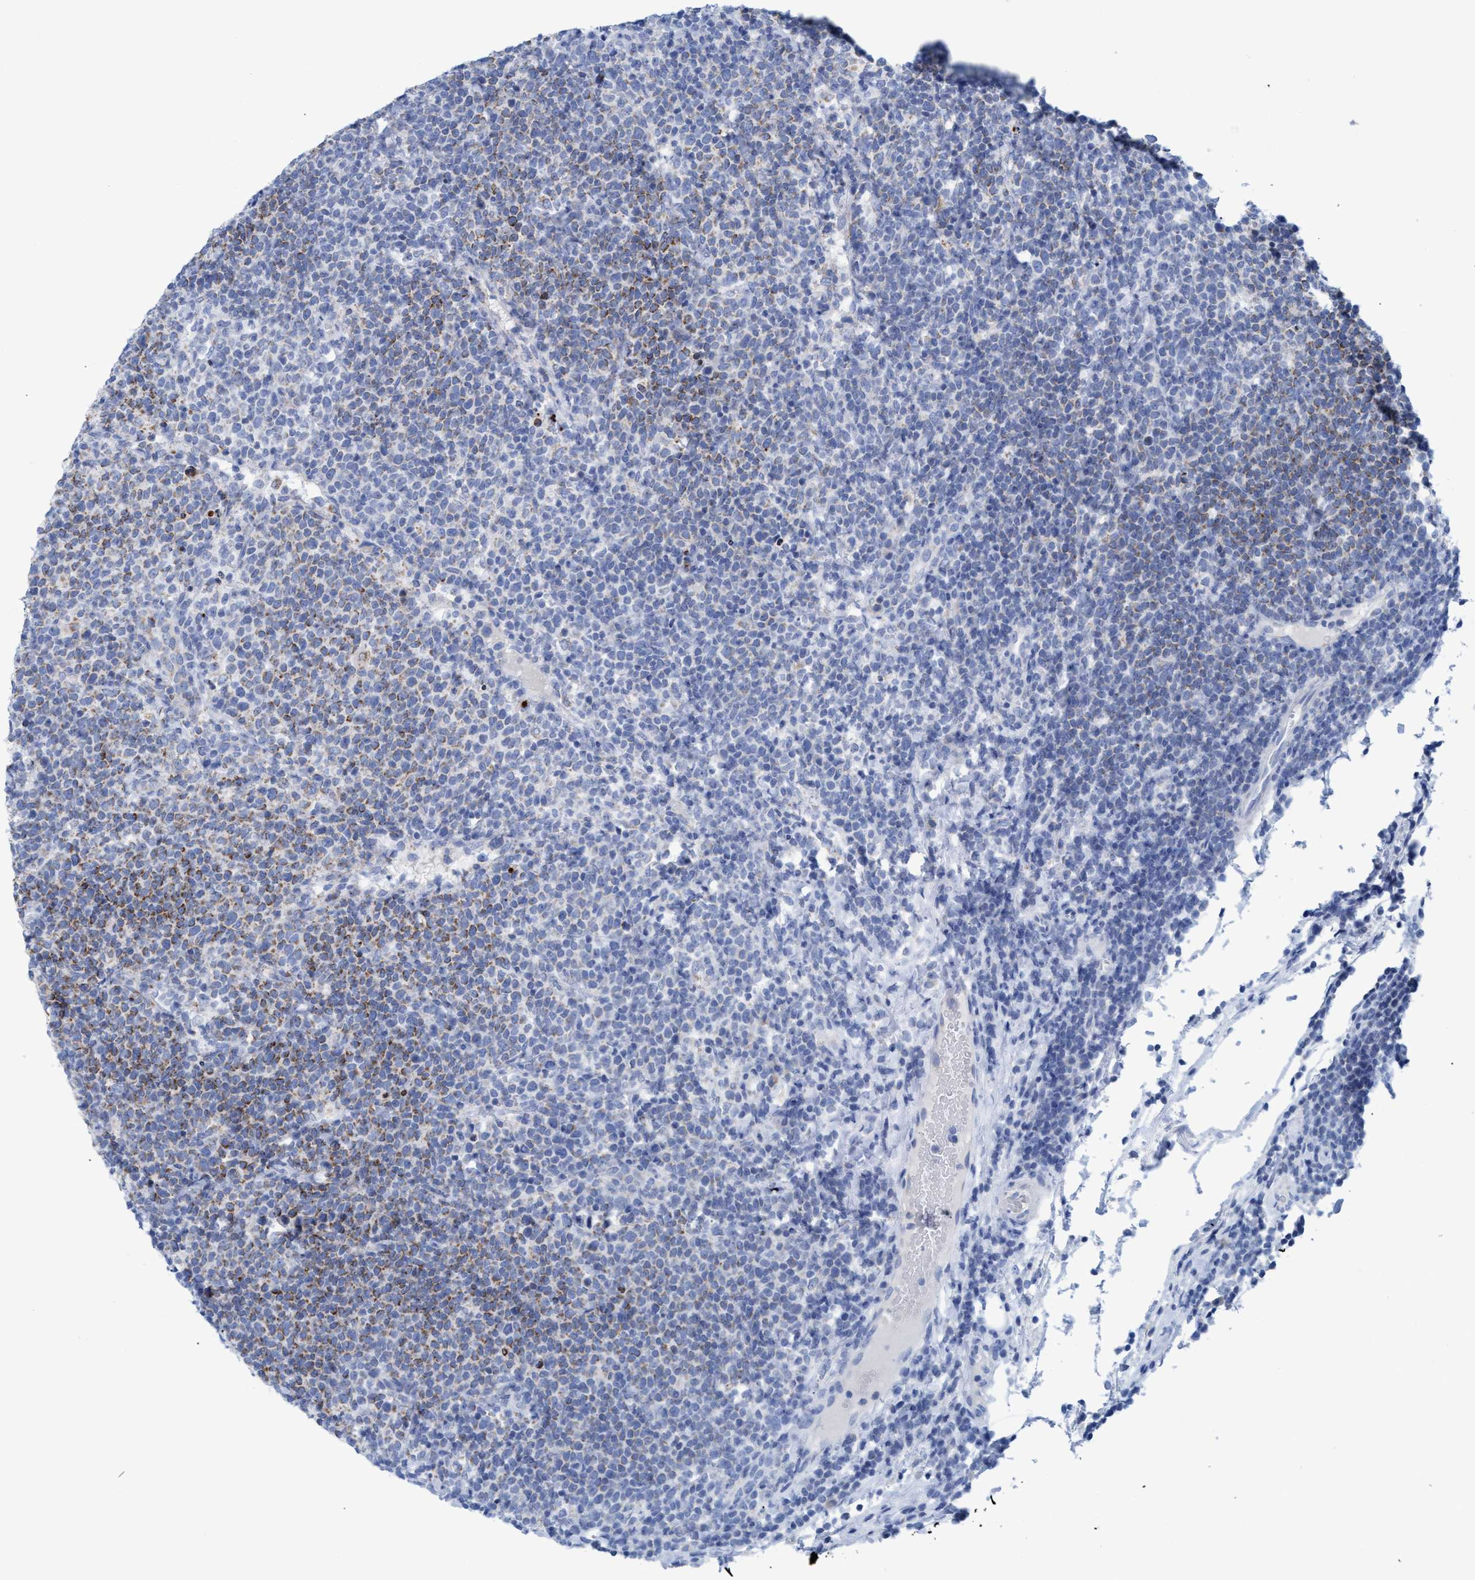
{"staining": {"intensity": "moderate", "quantity": "<25%", "location": "cytoplasmic/membranous"}, "tissue": "lymphoma", "cell_type": "Tumor cells", "image_type": "cancer", "snomed": [{"axis": "morphology", "description": "Malignant lymphoma, non-Hodgkin's type, High grade"}, {"axis": "topography", "description": "Lymph node"}], "caption": "A micrograph of human malignant lymphoma, non-Hodgkin's type (high-grade) stained for a protein shows moderate cytoplasmic/membranous brown staining in tumor cells.", "gene": "GGA3", "patient": {"sex": "male", "age": 61}}